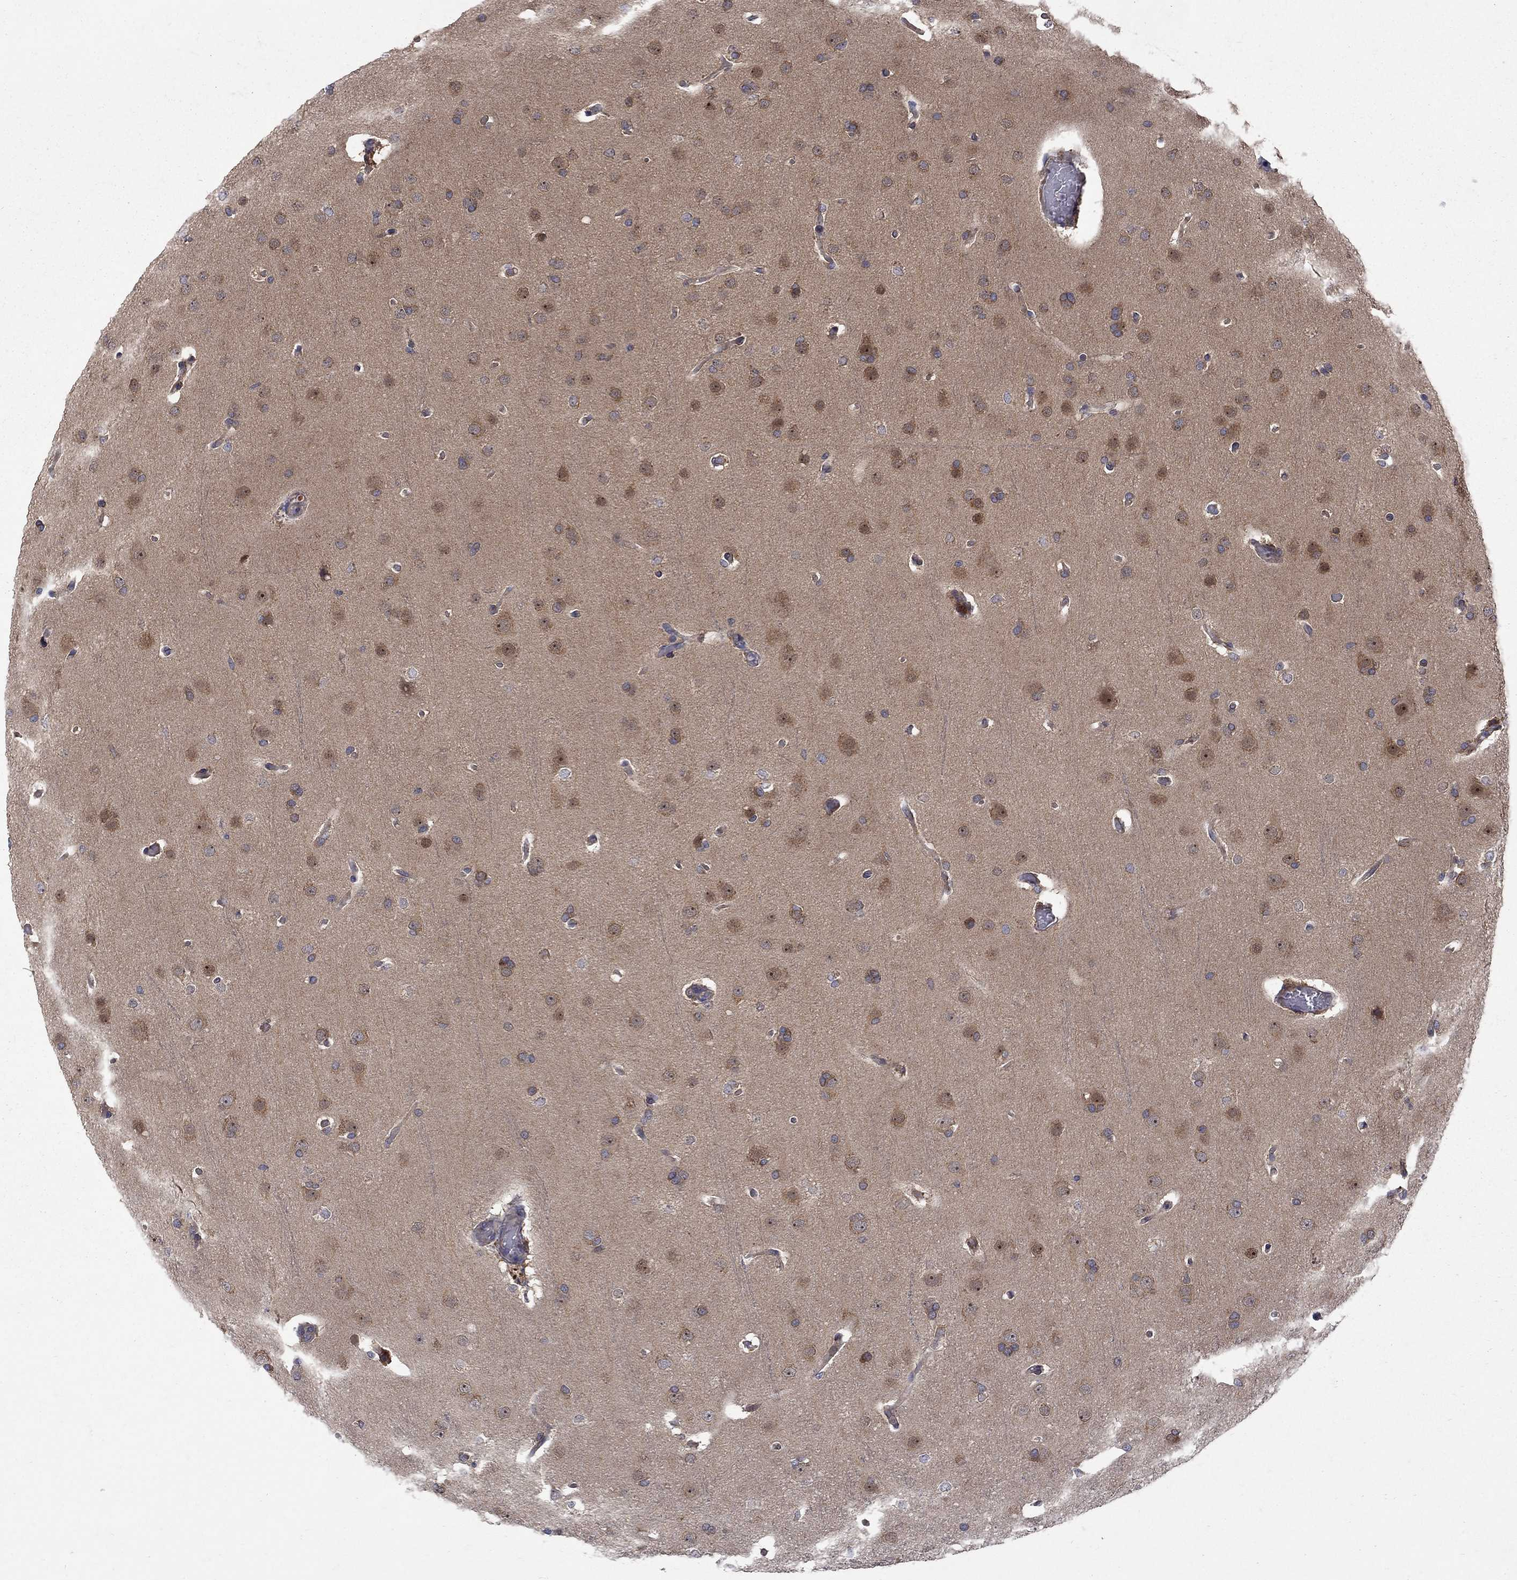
{"staining": {"intensity": "moderate", "quantity": "<25%", "location": "cytoplasmic/membranous"}, "tissue": "glioma", "cell_type": "Tumor cells", "image_type": "cancer", "snomed": [{"axis": "morphology", "description": "Glioma, malignant, Low grade"}, {"axis": "topography", "description": "Brain"}], "caption": "Protein expression by immunohistochemistry shows moderate cytoplasmic/membranous positivity in about <25% of tumor cells in malignant glioma (low-grade).", "gene": "SH2B1", "patient": {"sex": "male", "age": 41}}